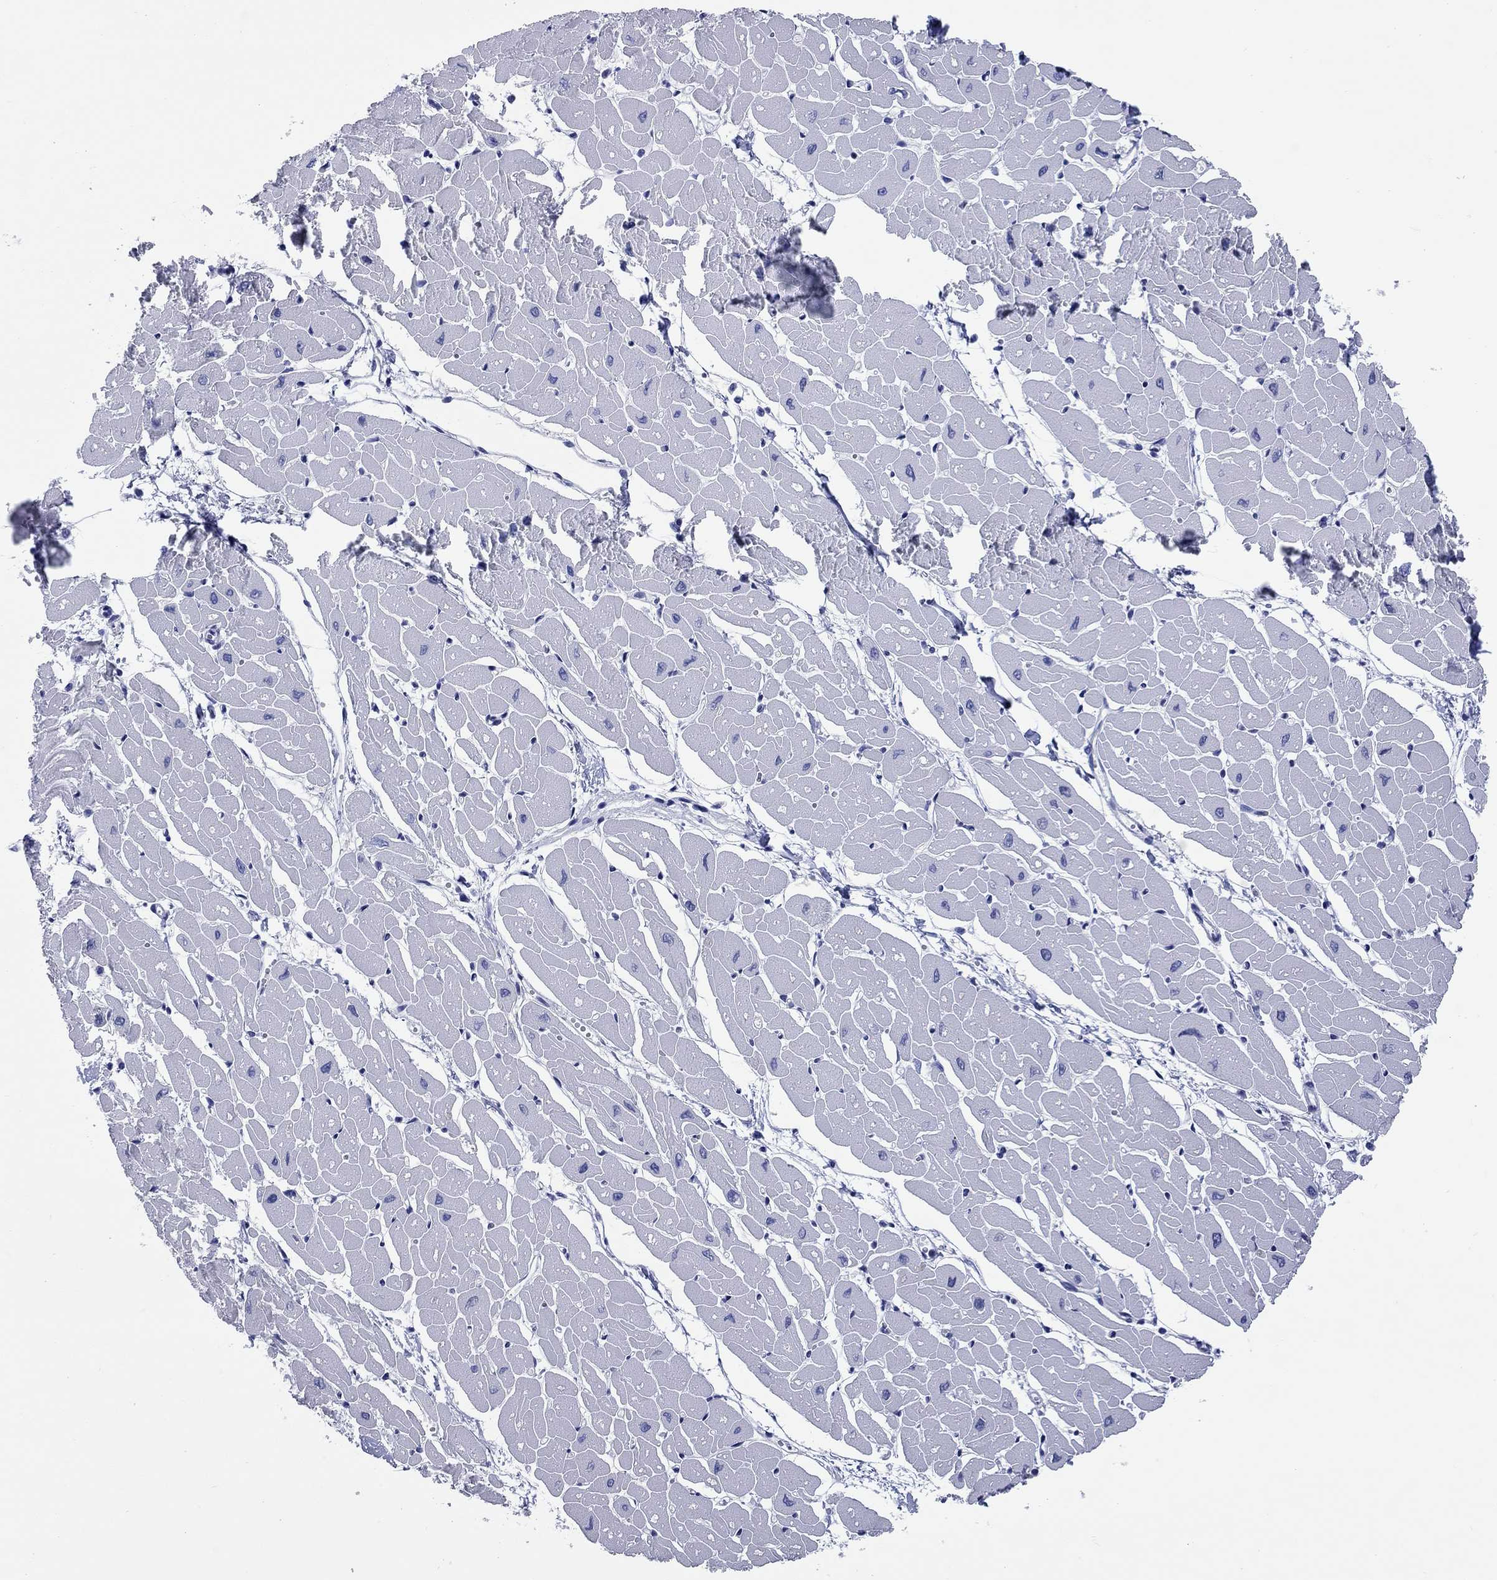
{"staining": {"intensity": "negative", "quantity": "none", "location": "none"}, "tissue": "heart muscle", "cell_type": "Cardiomyocytes", "image_type": "normal", "snomed": [{"axis": "morphology", "description": "Normal tissue, NOS"}, {"axis": "topography", "description": "Heart"}], "caption": "Immunohistochemistry photomicrograph of unremarkable heart muscle: heart muscle stained with DAB (3,3'-diaminobenzidine) demonstrates no significant protein positivity in cardiomyocytes.", "gene": "CCNA1", "patient": {"sex": "male", "age": 57}}